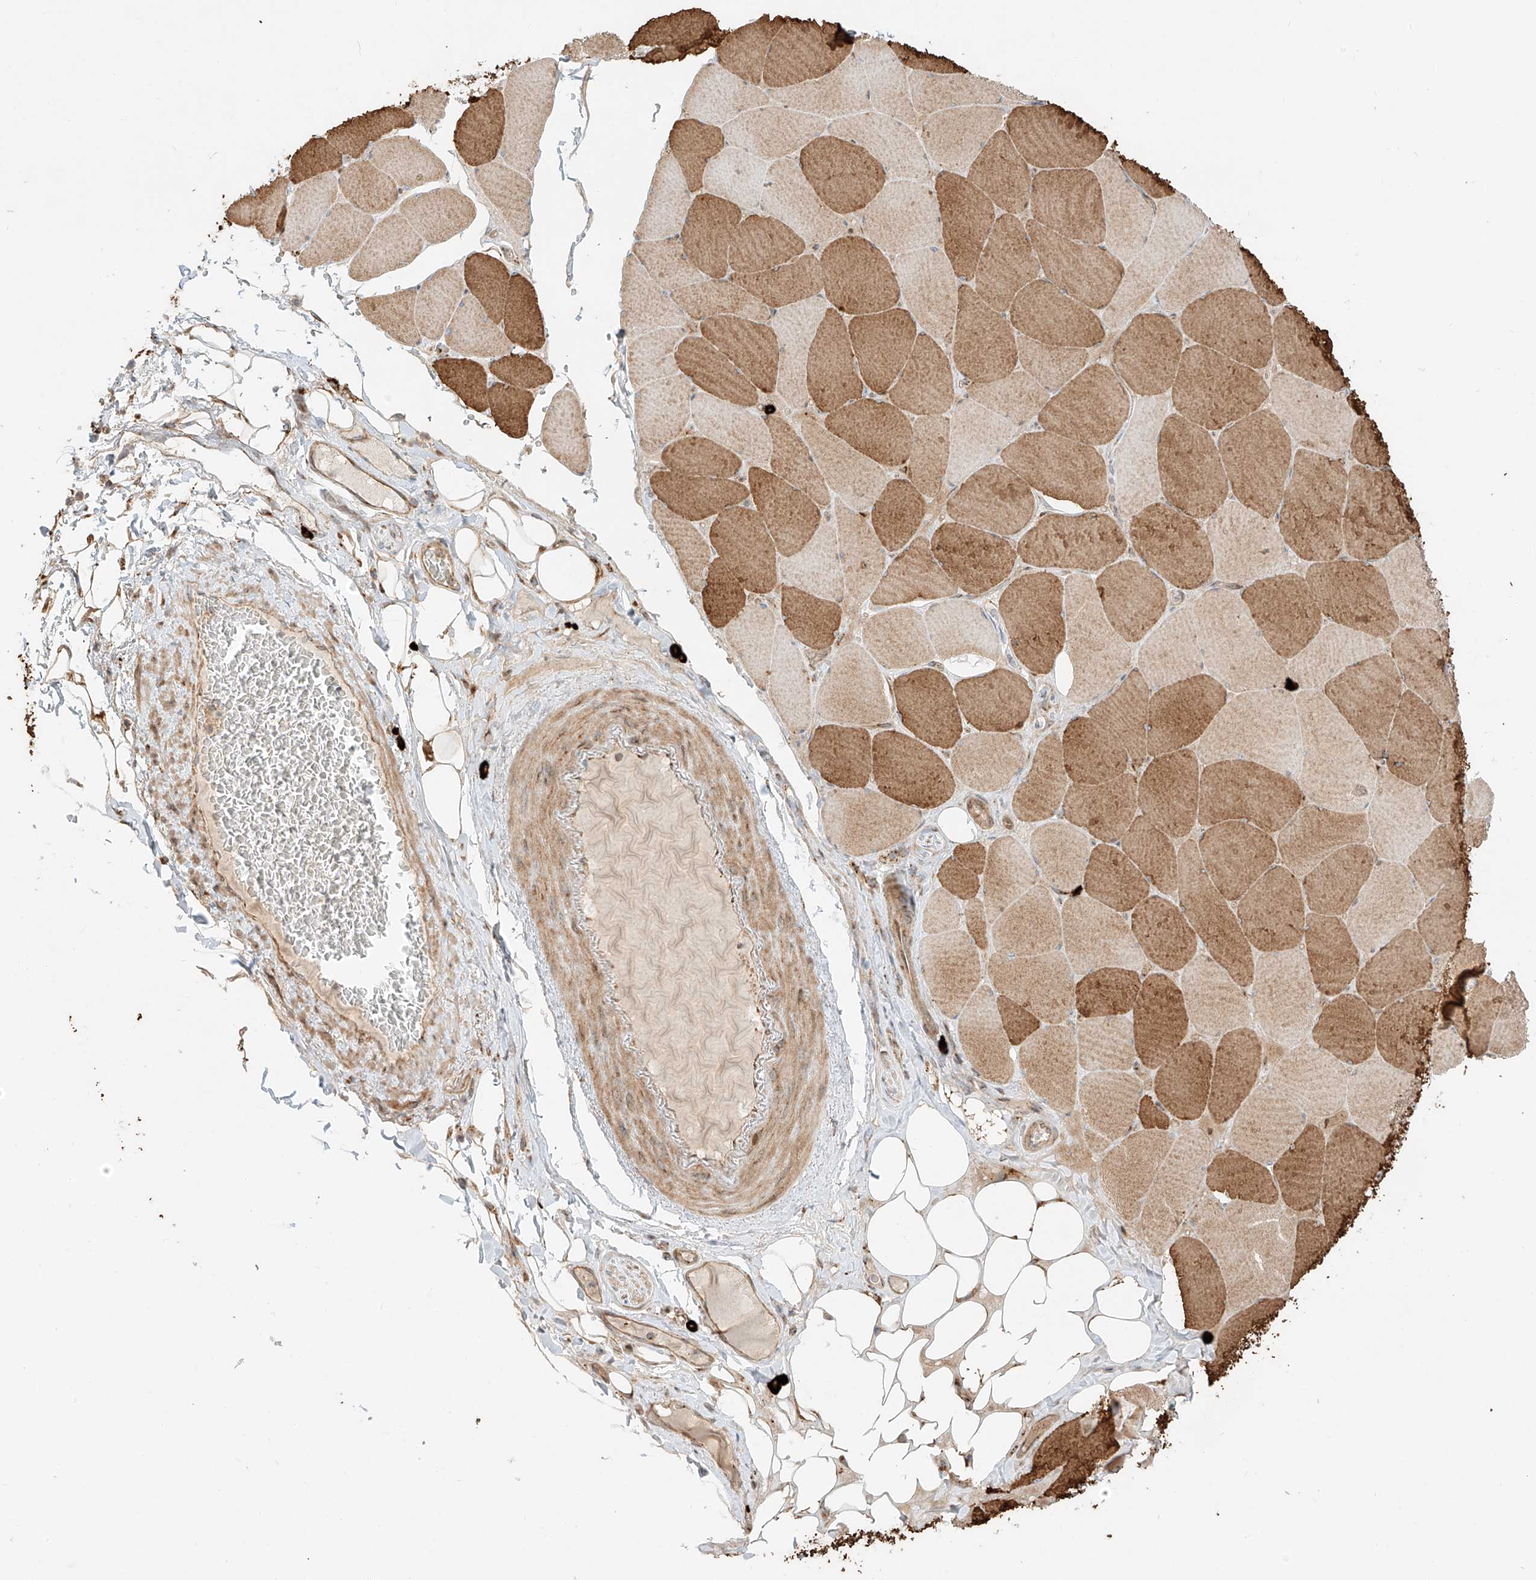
{"staining": {"intensity": "strong", "quantity": ">75%", "location": "cytoplasmic/membranous"}, "tissue": "skeletal muscle", "cell_type": "Myocytes", "image_type": "normal", "snomed": [{"axis": "morphology", "description": "Normal tissue, NOS"}, {"axis": "topography", "description": "Skeletal muscle"}, {"axis": "topography", "description": "Head-Neck"}], "caption": "Immunohistochemical staining of normal skeletal muscle reveals high levels of strong cytoplasmic/membranous expression in approximately >75% of myocytes.", "gene": "ZNF287", "patient": {"sex": "male", "age": 66}}